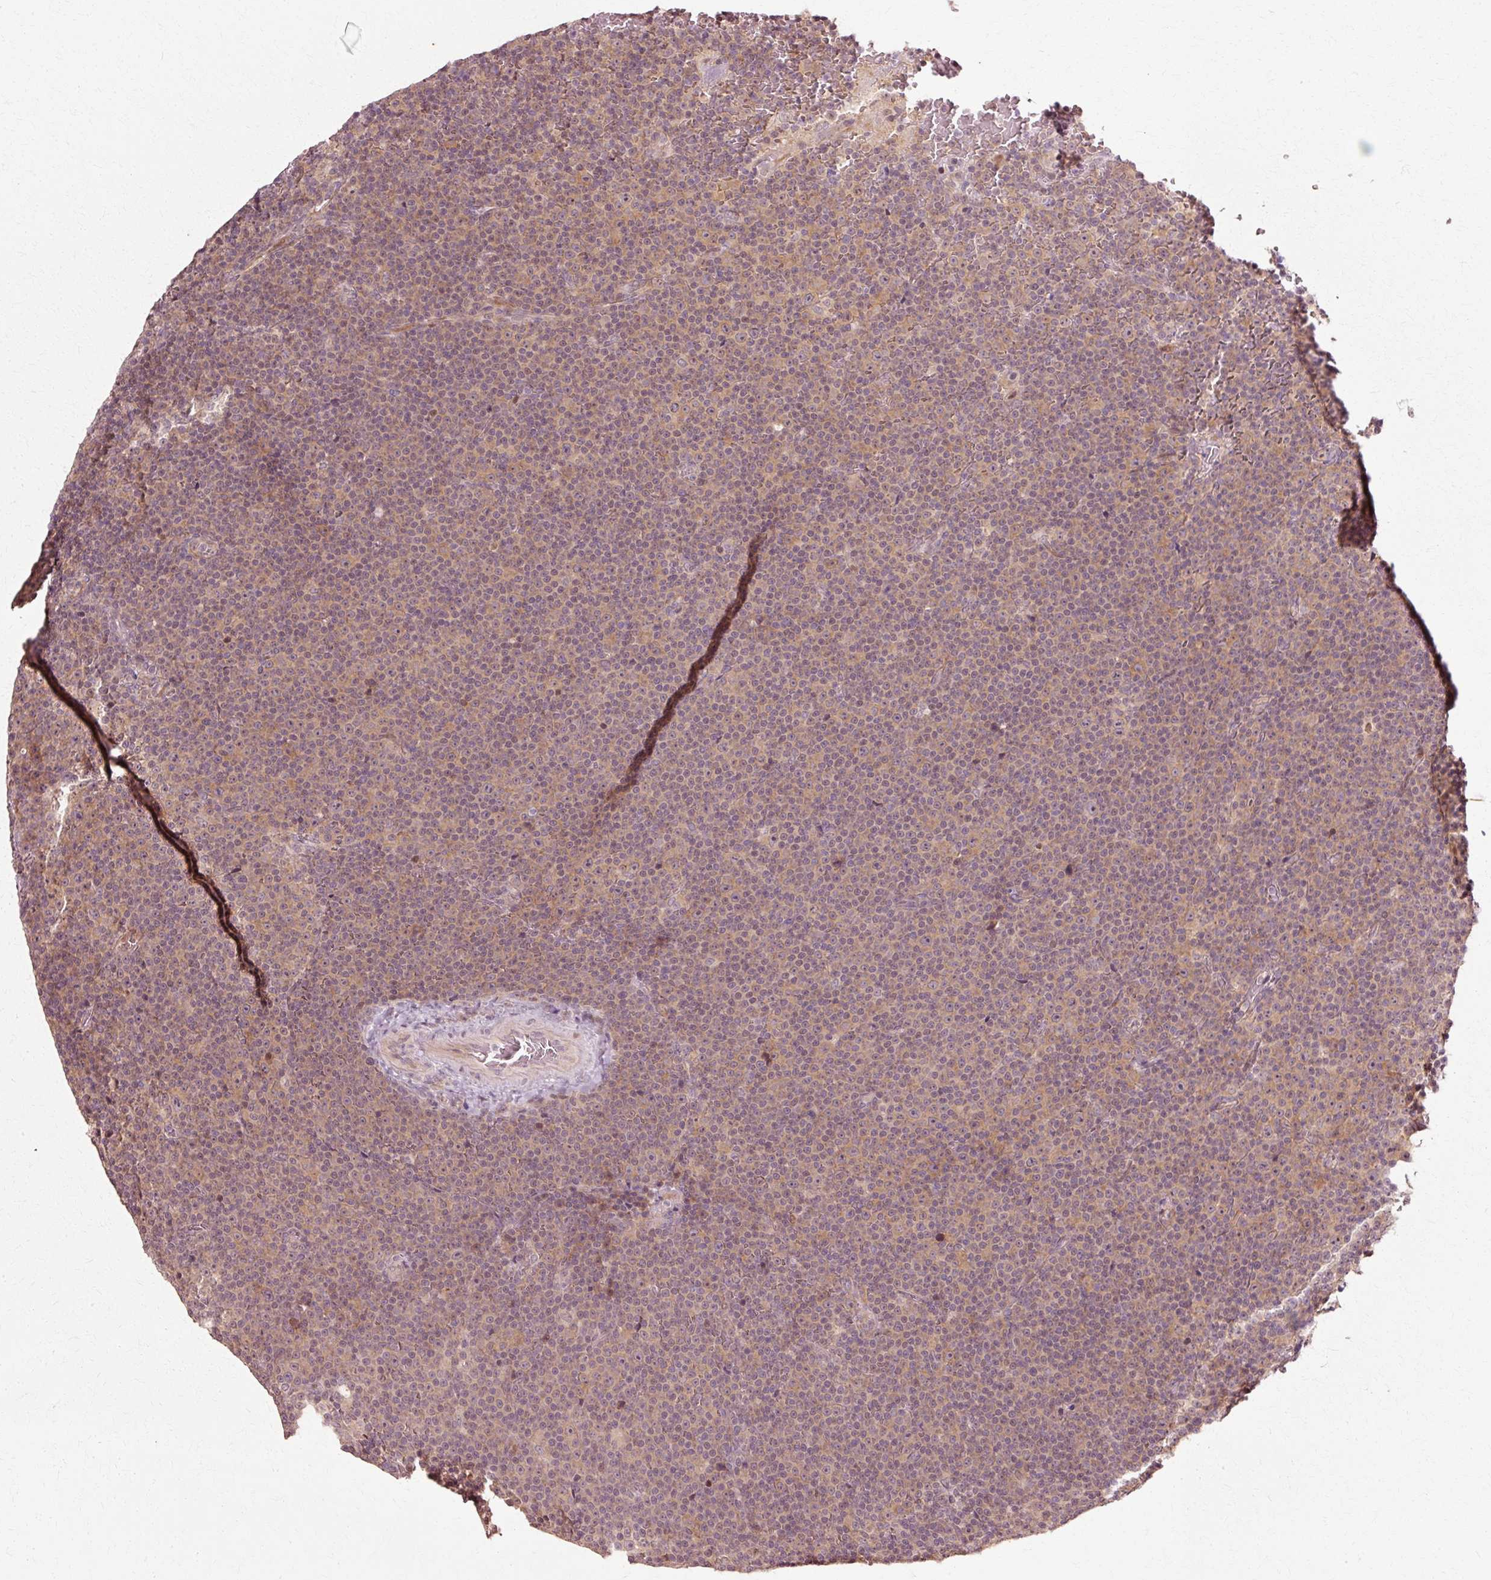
{"staining": {"intensity": "negative", "quantity": "none", "location": "none"}, "tissue": "lymphoma", "cell_type": "Tumor cells", "image_type": "cancer", "snomed": [{"axis": "morphology", "description": "Malignant lymphoma, non-Hodgkin's type, Low grade"}, {"axis": "topography", "description": "Lymph node"}], "caption": "Protein analysis of malignant lymphoma, non-Hodgkin's type (low-grade) reveals no significant expression in tumor cells.", "gene": "RGPD5", "patient": {"sex": "female", "age": 67}}